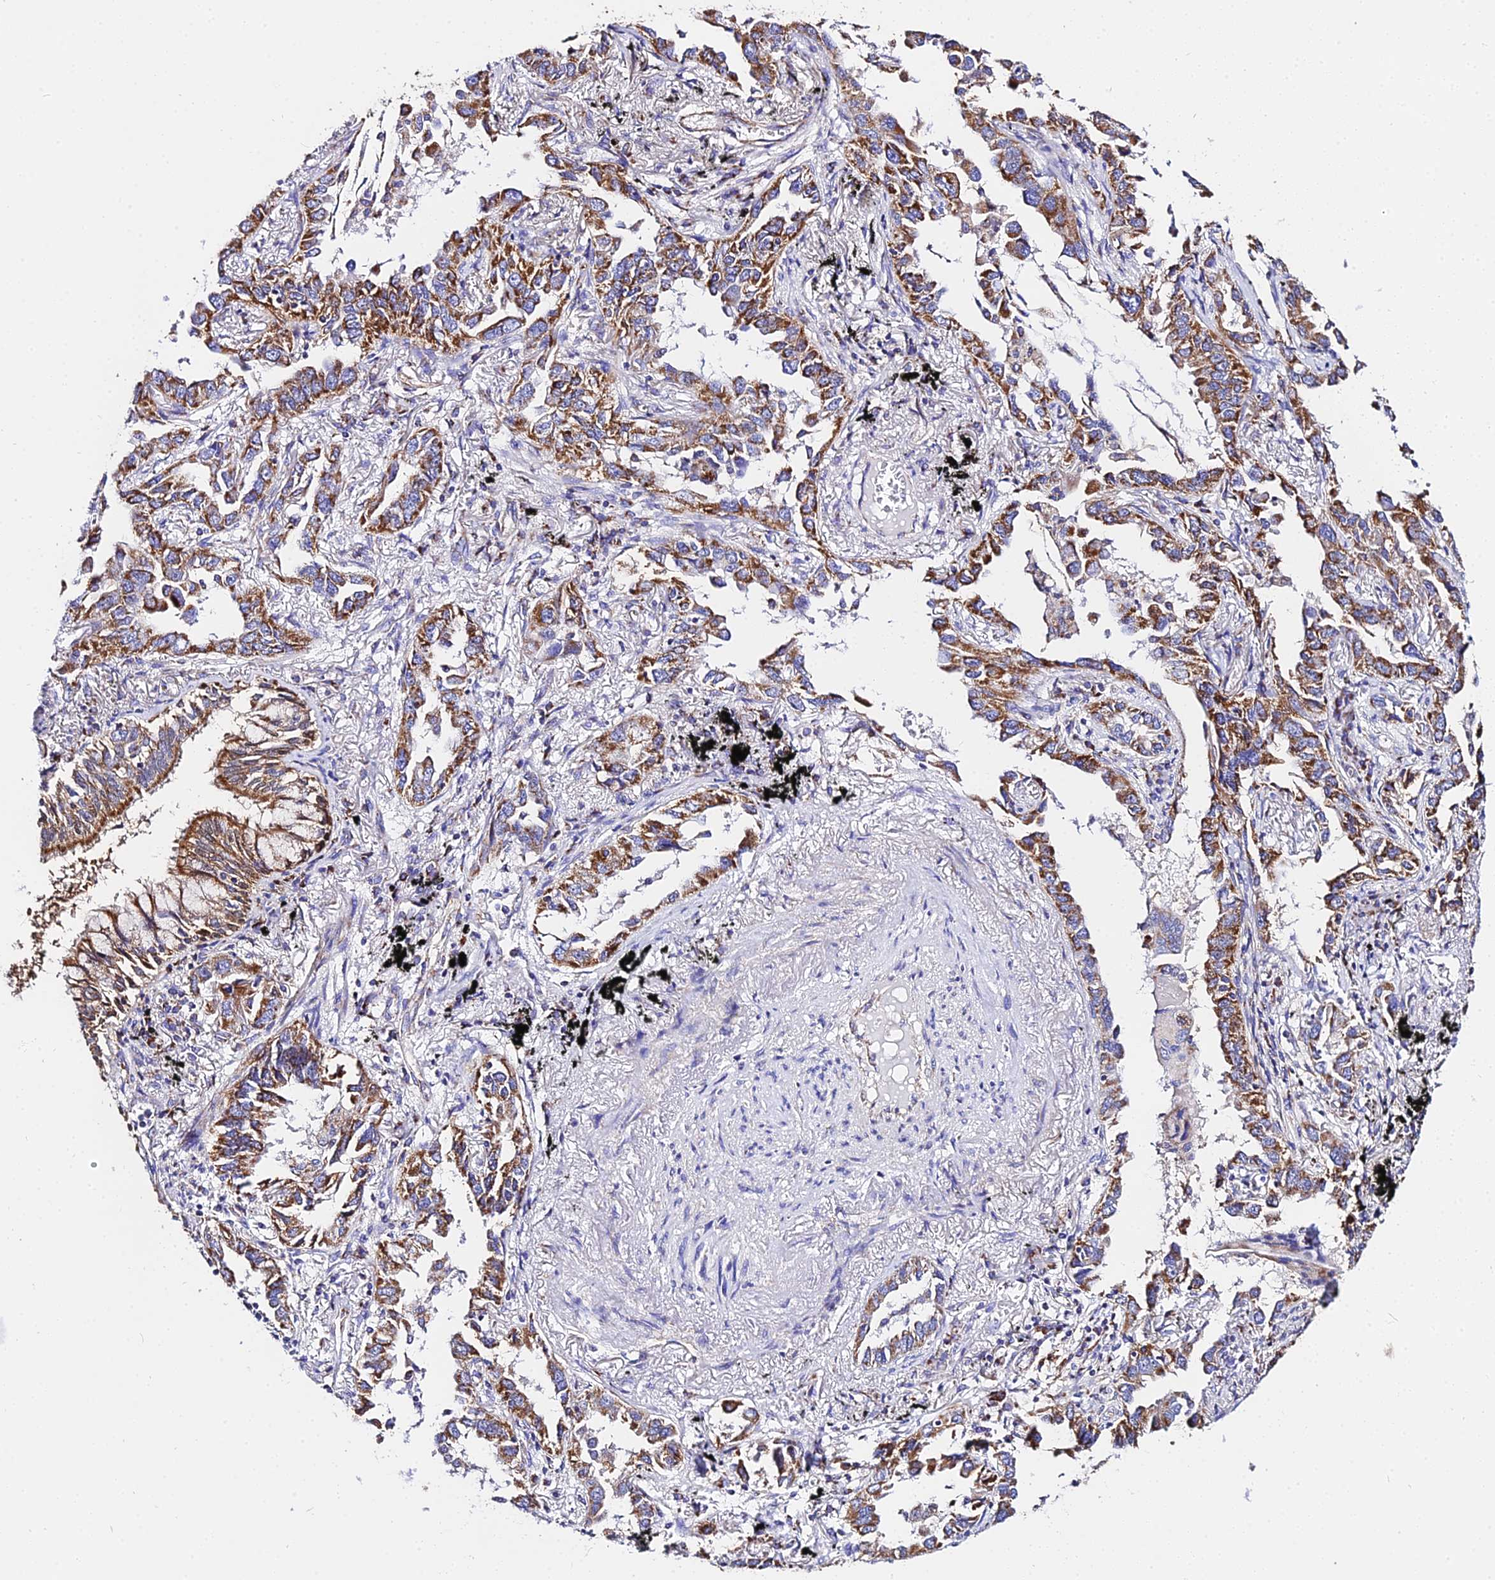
{"staining": {"intensity": "moderate", "quantity": ">75%", "location": "cytoplasmic/membranous"}, "tissue": "lung cancer", "cell_type": "Tumor cells", "image_type": "cancer", "snomed": [{"axis": "morphology", "description": "Adenocarcinoma, NOS"}, {"axis": "topography", "description": "Lung"}], "caption": "Immunohistochemistry (DAB (3,3'-diaminobenzidine)) staining of human lung cancer exhibits moderate cytoplasmic/membranous protein expression in approximately >75% of tumor cells. The staining is performed using DAB brown chromogen to label protein expression. The nuclei are counter-stained blue using hematoxylin.", "gene": "ZNF573", "patient": {"sex": "male", "age": 67}}